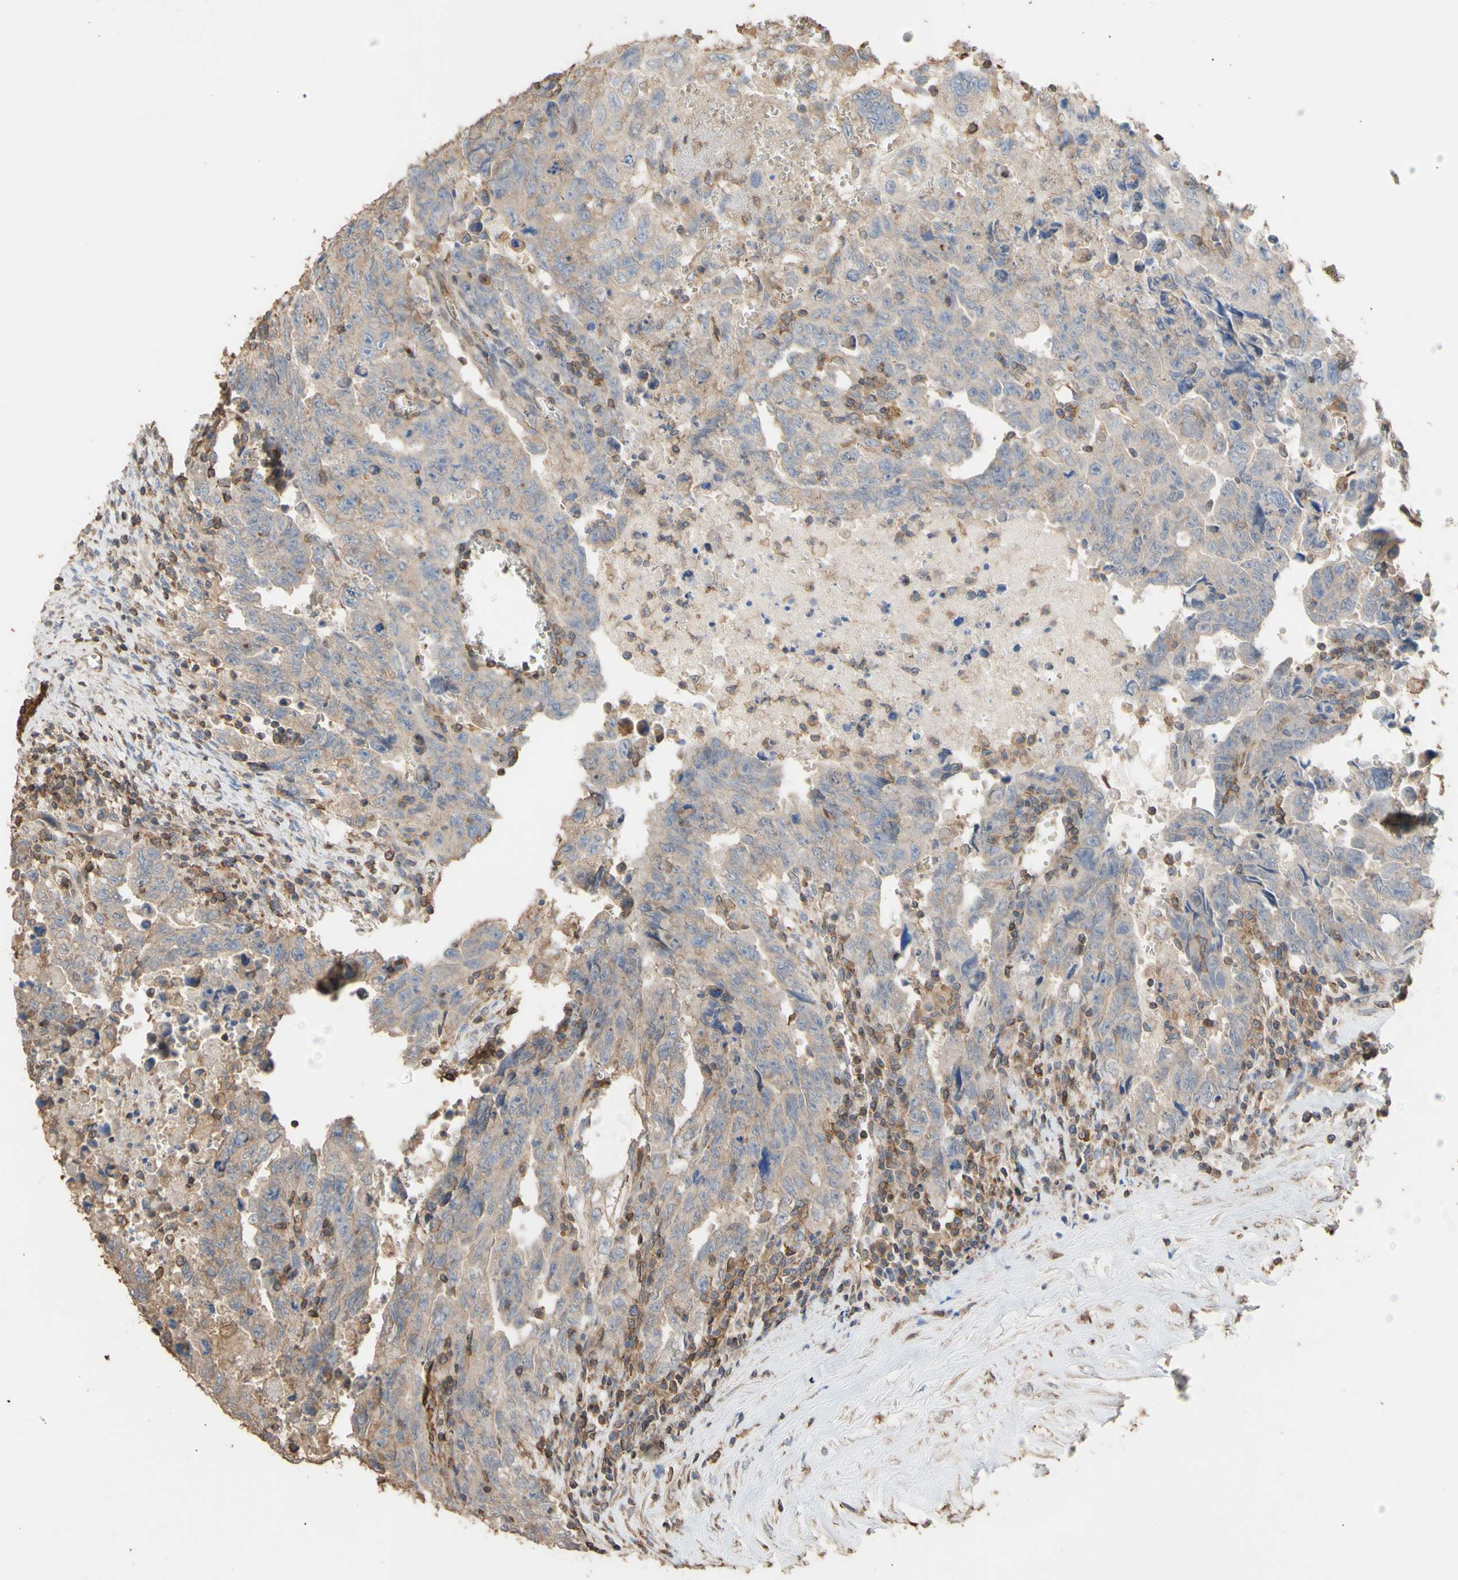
{"staining": {"intensity": "weak", "quantity": ">75%", "location": "cytoplasmic/membranous"}, "tissue": "testis cancer", "cell_type": "Tumor cells", "image_type": "cancer", "snomed": [{"axis": "morphology", "description": "Carcinoma, Embryonal, NOS"}, {"axis": "topography", "description": "Testis"}], "caption": "This is an image of IHC staining of testis cancer, which shows weak staining in the cytoplasmic/membranous of tumor cells.", "gene": "ALDH9A1", "patient": {"sex": "male", "age": 28}}